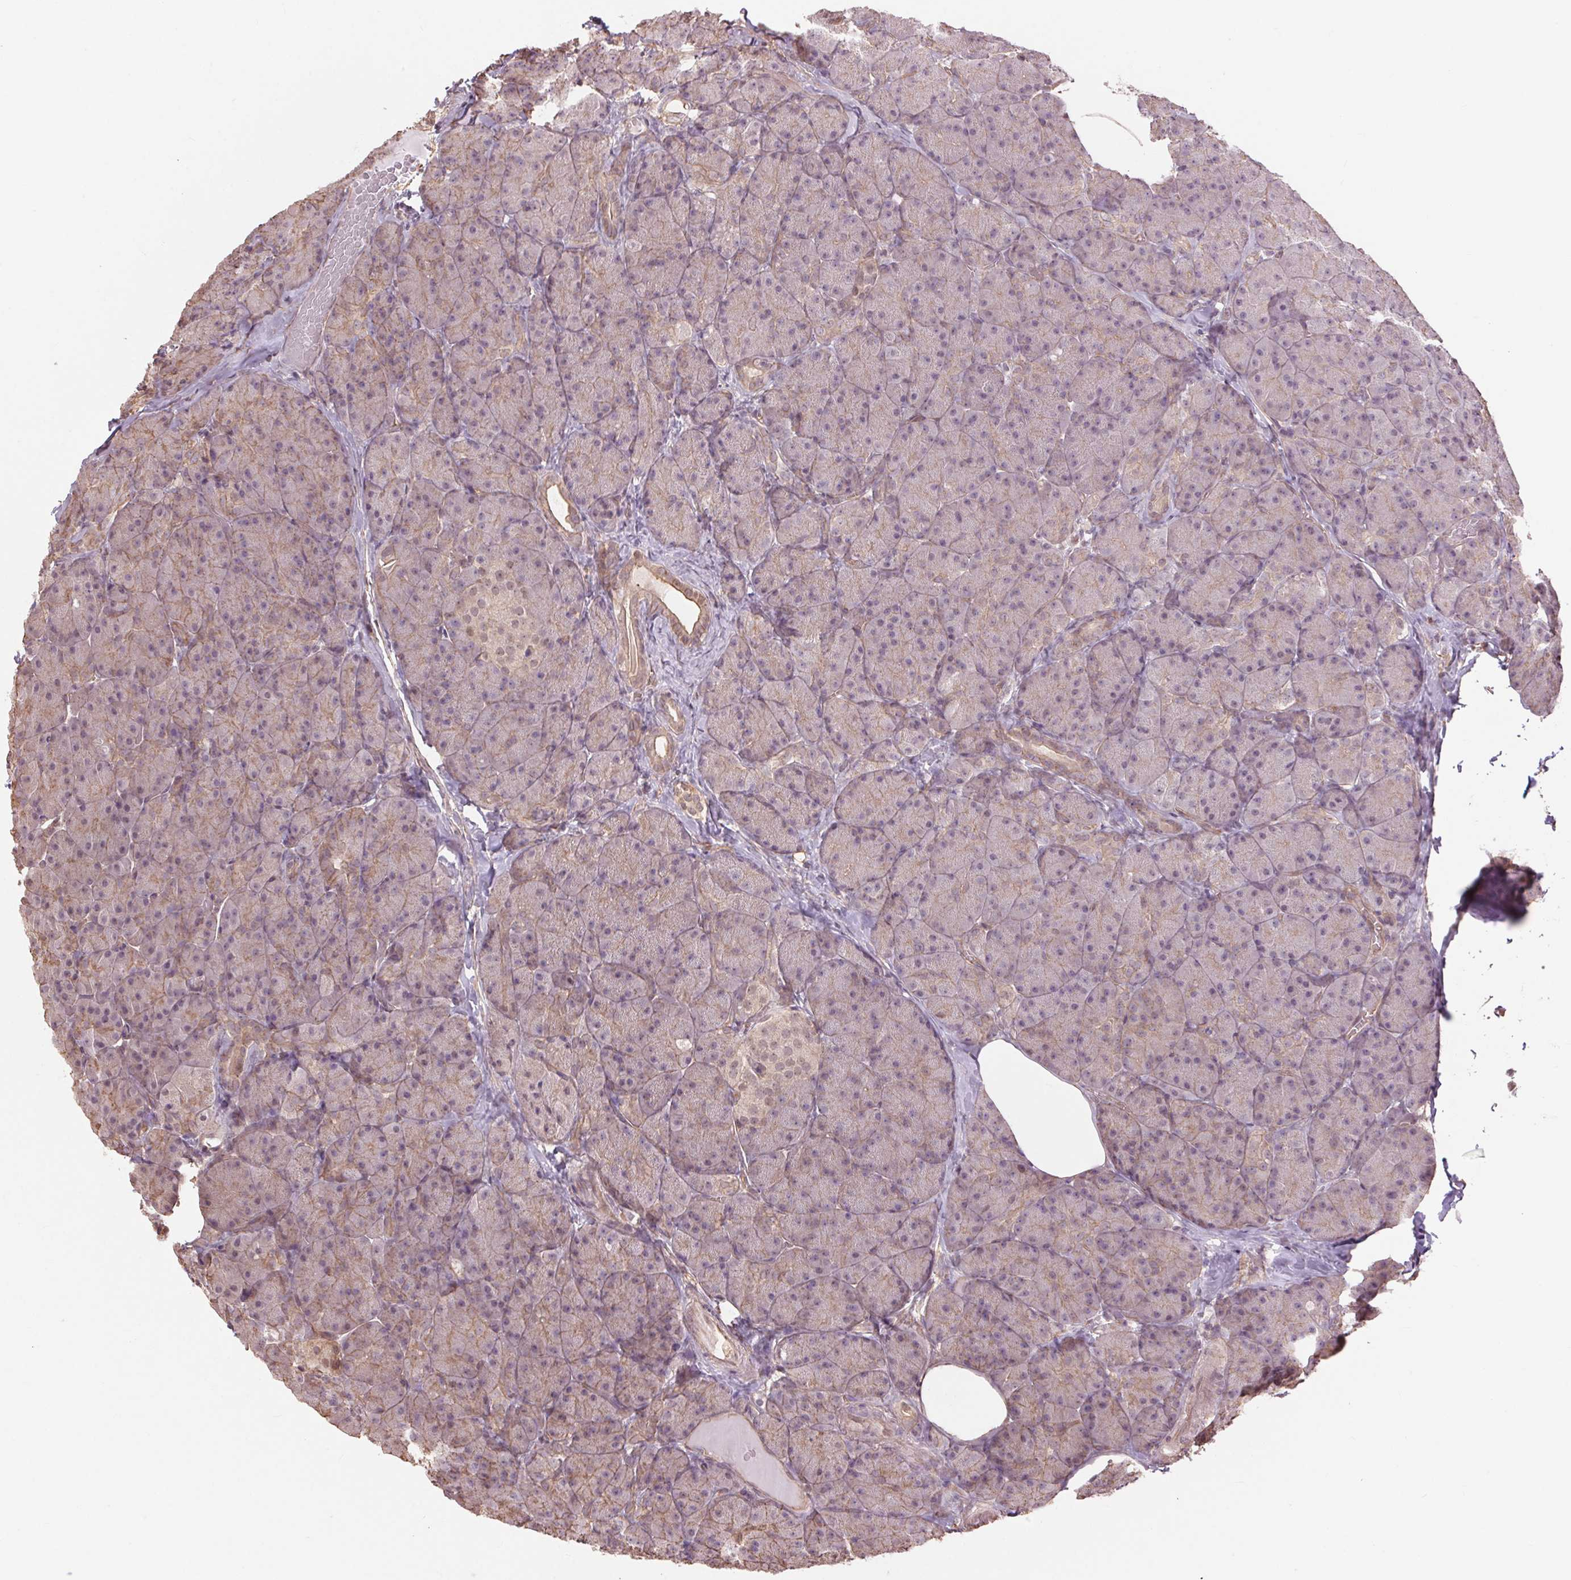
{"staining": {"intensity": "weak", "quantity": "25%-75%", "location": "cytoplasmic/membranous"}, "tissue": "pancreas", "cell_type": "Exocrine glandular cells", "image_type": "normal", "snomed": [{"axis": "morphology", "description": "Normal tissue, NOS"}, {"axis": "topography", "description": "Pancreas"}], "caption": "Protein expression analysis of benign pancreas reveals weak cytoplasmic/membranous staining in approximately 25%-75% of exocrine glandular cells.", "gene": "PALM", "patient": {"sex": "male", "age": 57}}